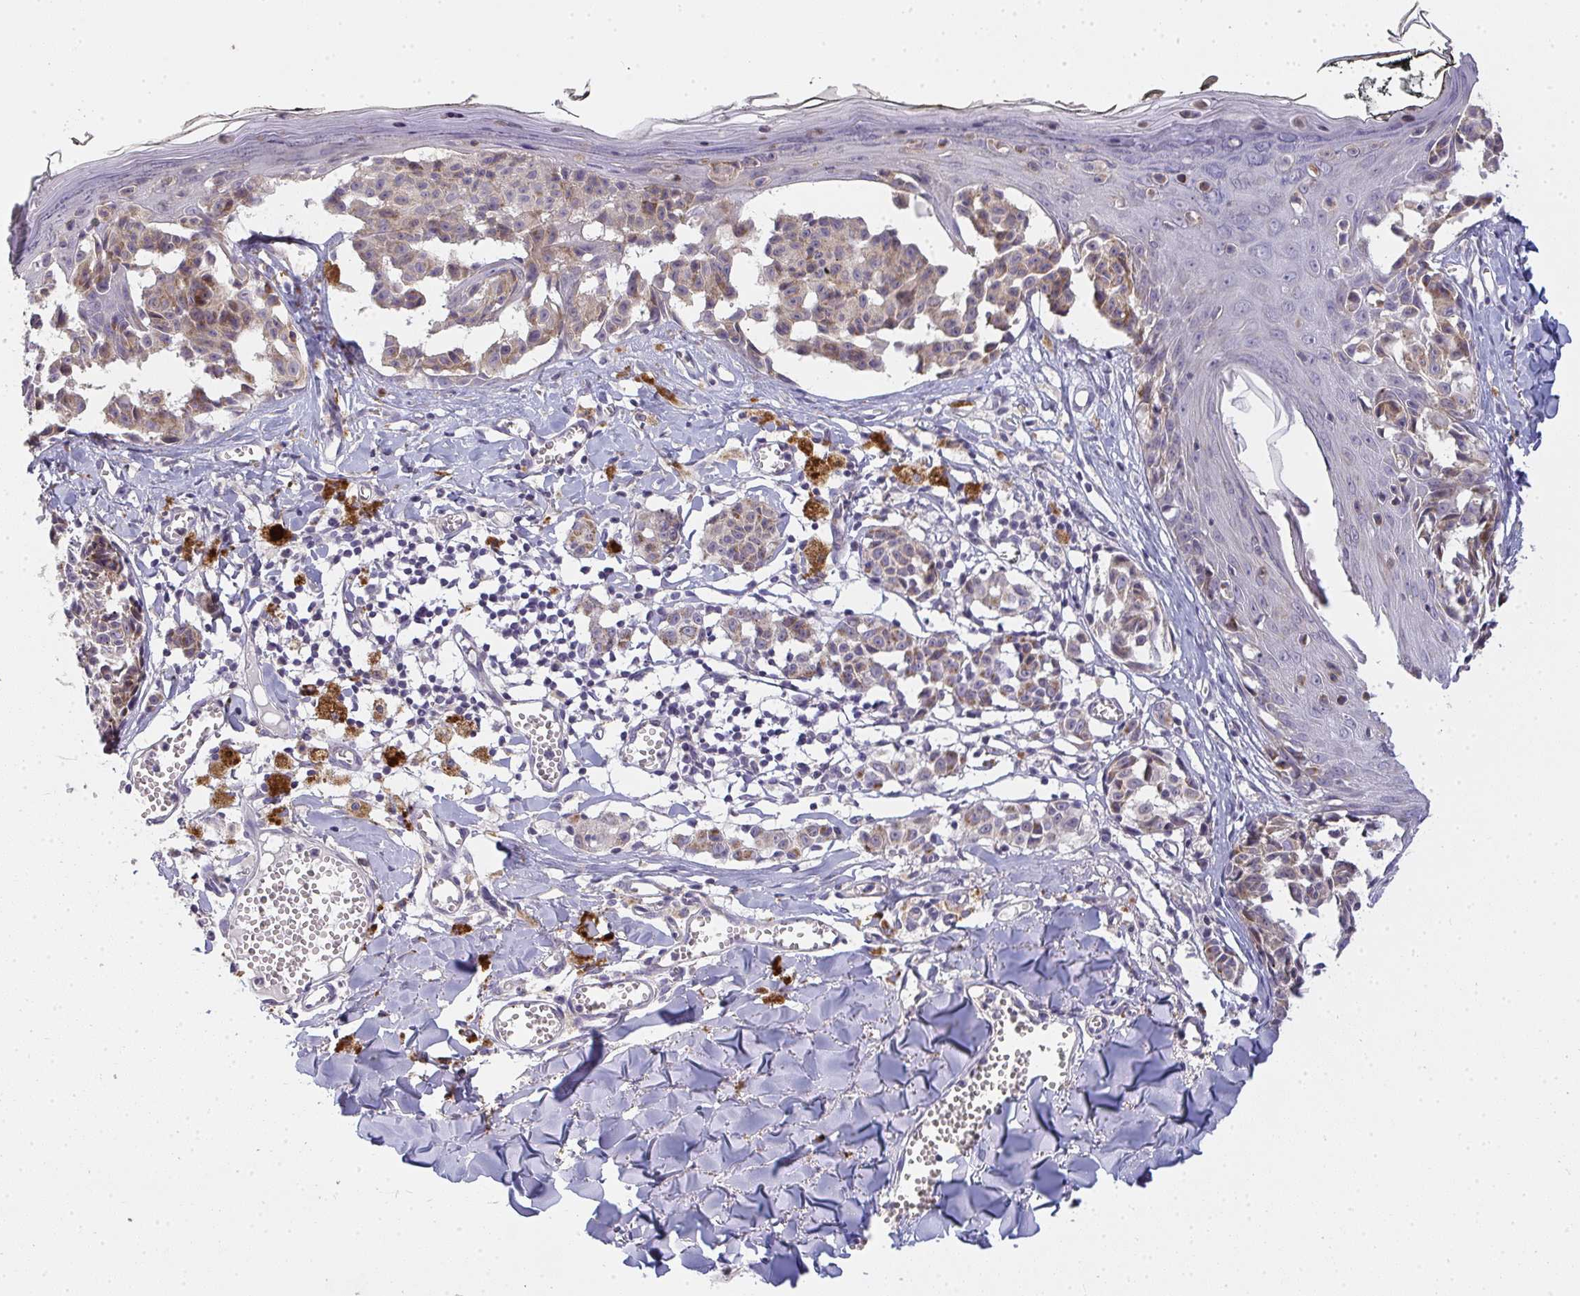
{"staining": {"intensity": "weak", "quantity": "25%-75%", "location": "cytoplasmic/membranous"}, "tissue": "melanoma", "cell_type": "Tumor cells", "image_type": "cancer", "snomed": [{"axis": "morphology", "description": "Malignant melanoma, NOS"}, {"axis": "topography", "description": "Skin"}], "caption": "Protein analysis of melanoma tissue exhibits weak cytoplasmic/membranous staining in approximately 25%-75% of tumor cells.", "gene": "TMEM219", "patient": {"sex": "female", "age": 43}}